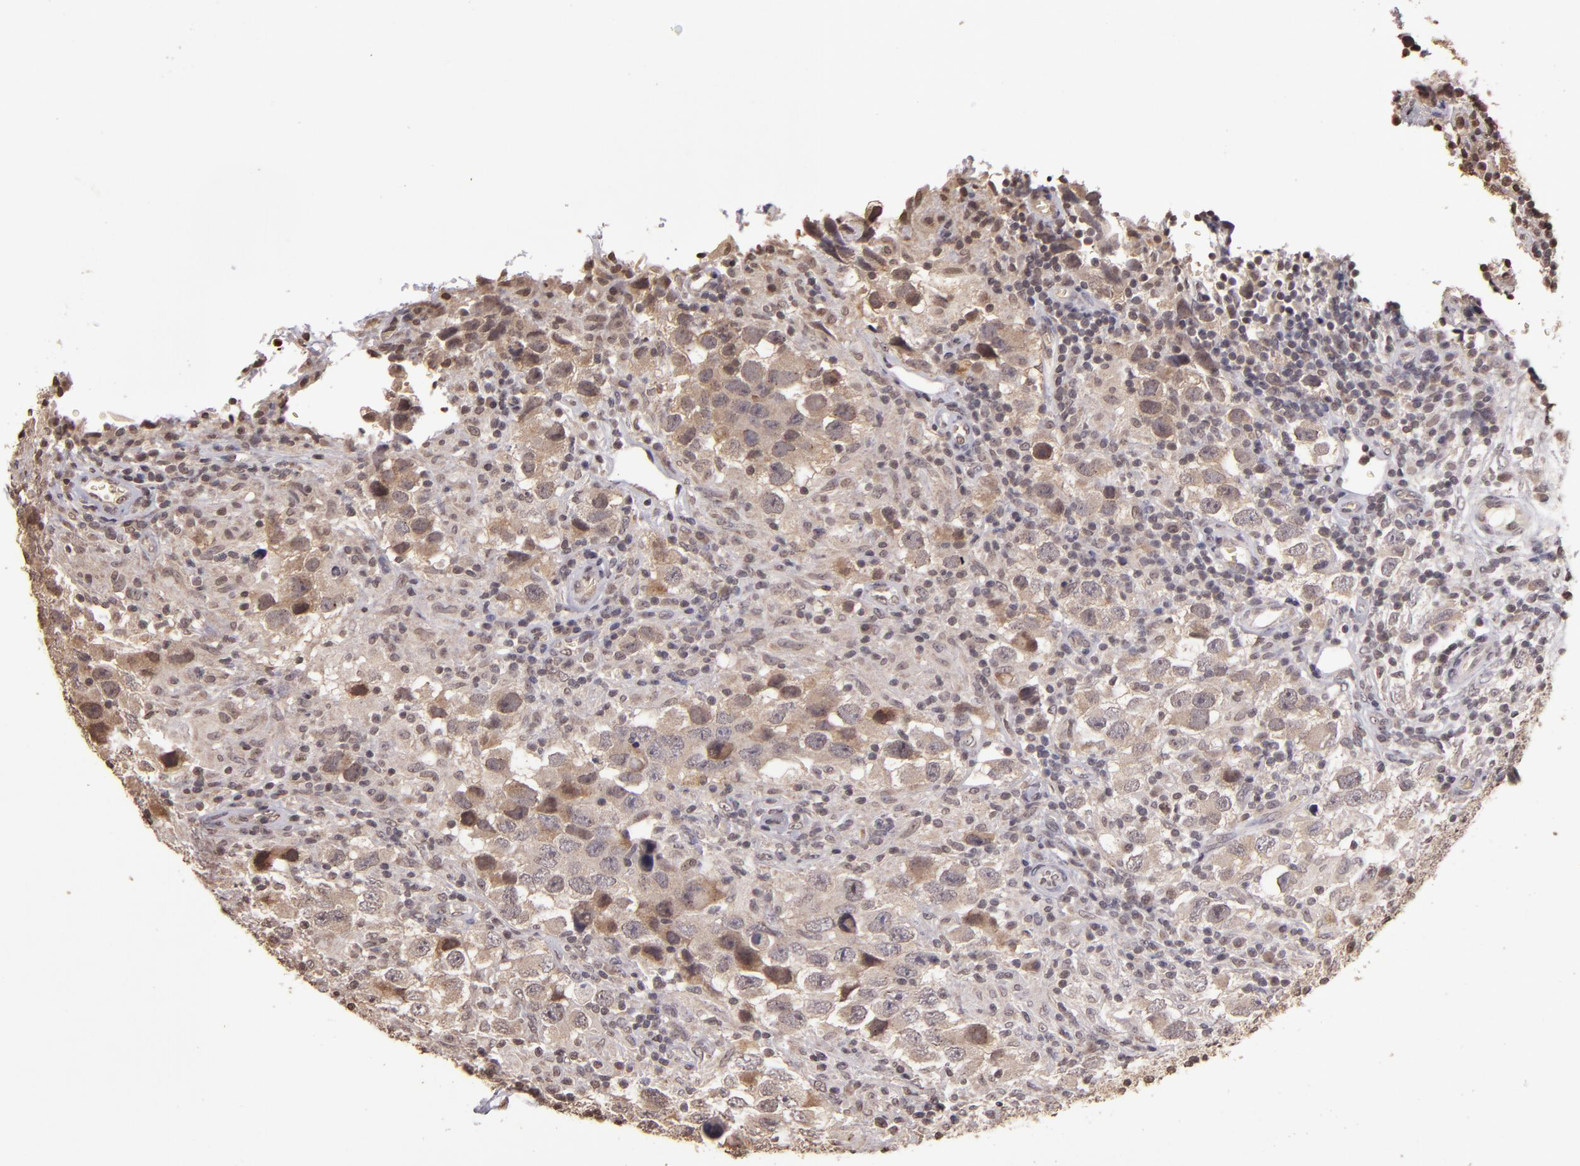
{"staining": {"intensity": "weak", "quantity": ">75%", "location": "cytoplasmic/membranous,nuclear"}, "tissue": "testis cancer", "cell_type": "Tumor cells", "image_type": "cancer", "snomed": [{"axis": "morphology", "description": "Carcinoma, Embryonal, NOS"}, {"axis": "topography", "description": "Testis"}], "caption": "The histopathology image shows immunohistochemical staining of testis embryonal carcinoma. There is weak cytoplasmic/membranous and nuclear positivity is identified in about >75% of tumor cells.", "gene": "CUL1", "patient": {"sex": "male", "age": 21}}